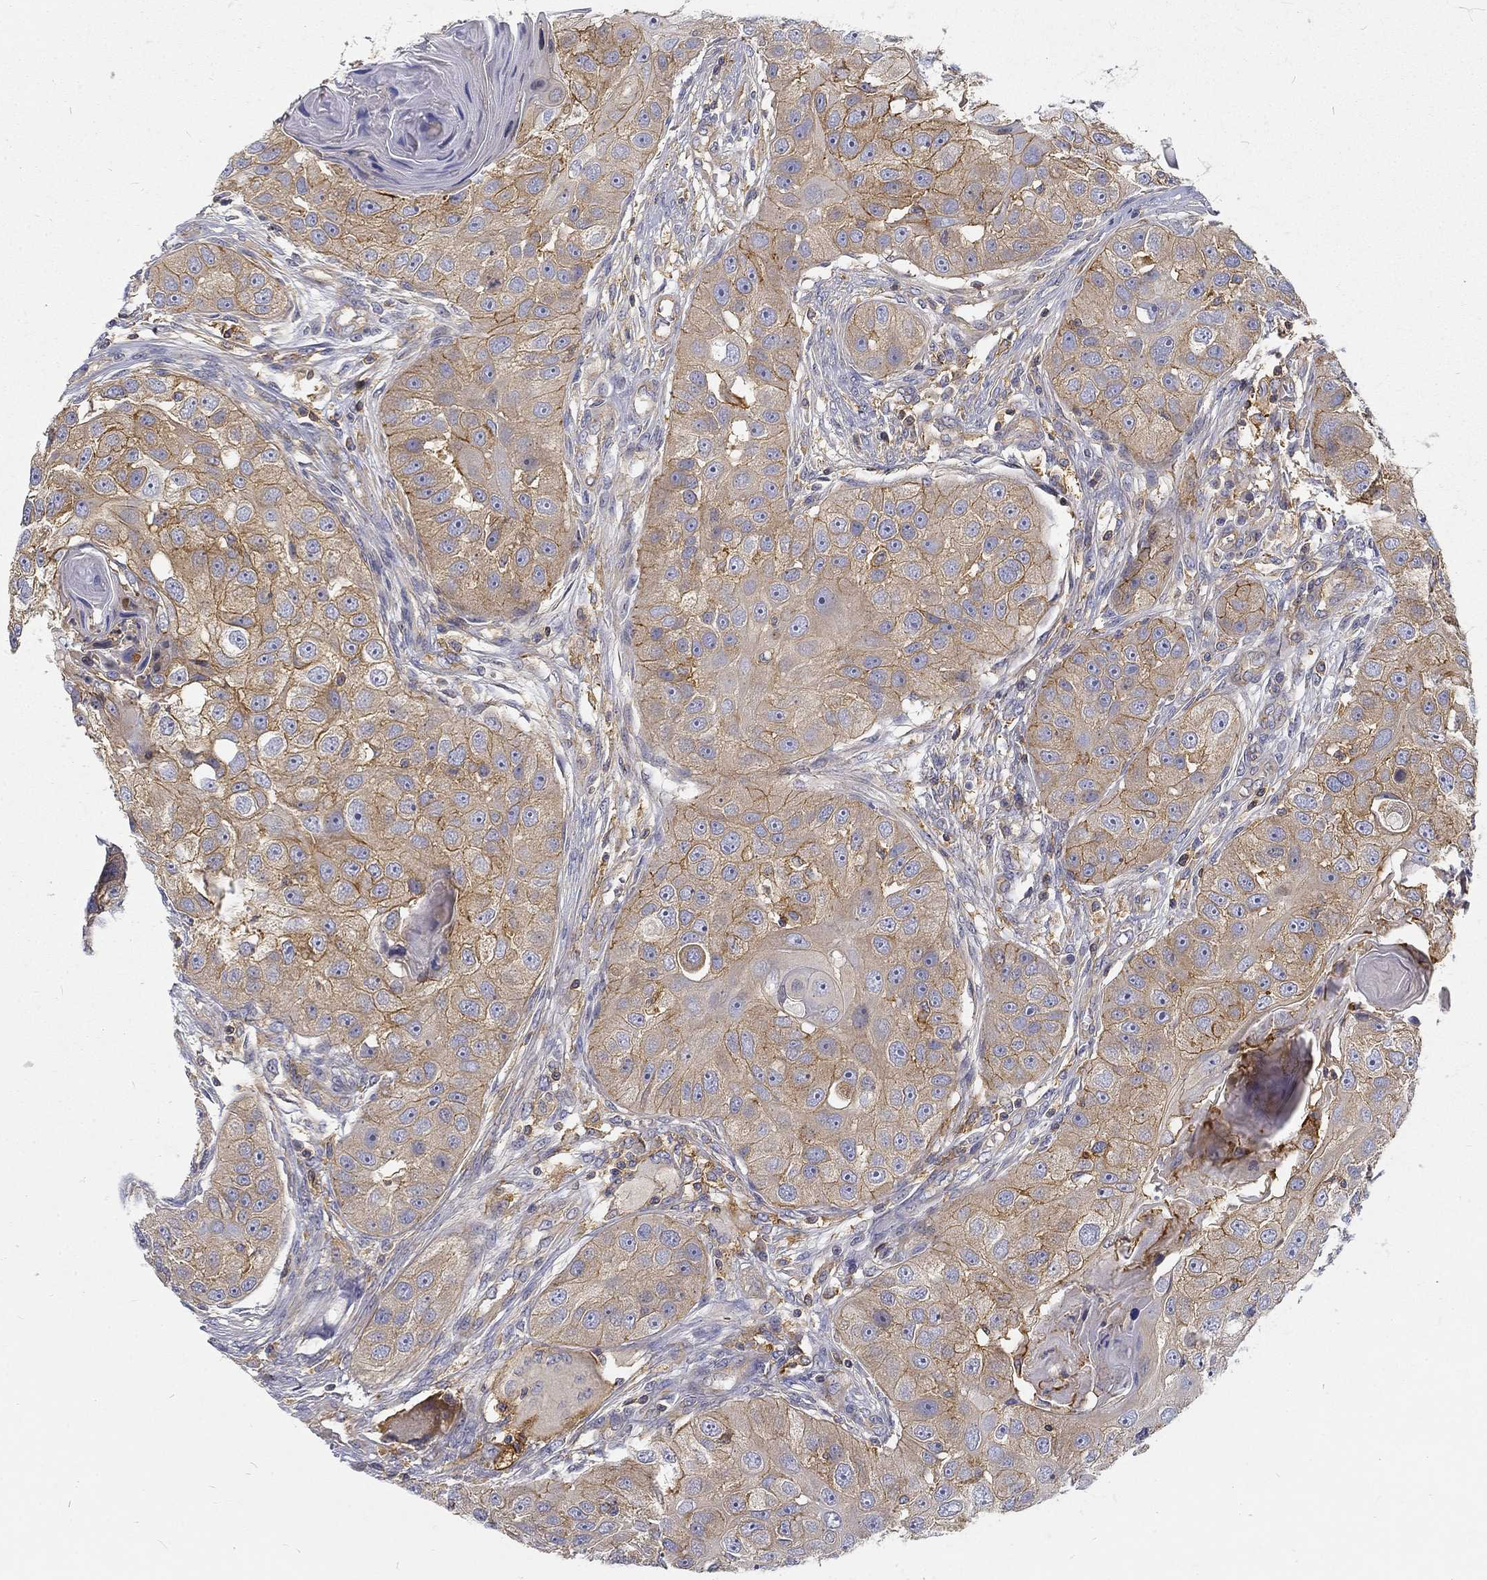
{"staining": {"intensity": "moderate", "quantity": "25%-75%", "location": "cytoplasmic/membranous"}, "tissue": "head and neck cancer", "cell_type": "Tumor cells", "image_type": "cancer", "snomed": [{"axis": "morphology", "description": "Normal tissue, NOS"}, {"axis": "morphology", "description": "Squamous cell carcinoma, NOS"}, {"axis": "topography", "description": "Skeletal muscle"}, {"axis": "topography", "description": "Head-Neck"}], "caption": "IHC (DAB (3,3'-diaminobenzidine)) staining of head and neck cancer (squamous cell carcinoma) shows moderate cytoplasmic/membranous protein positivity in about 25%-75% of tumor cells. The staining is performed using DAB brown chromogen to label protein expression. The nuclei are counter-stained blue using hematoxylin.", "gene": "MTMR11", "patient": {"sex": "male", "age": 51}}